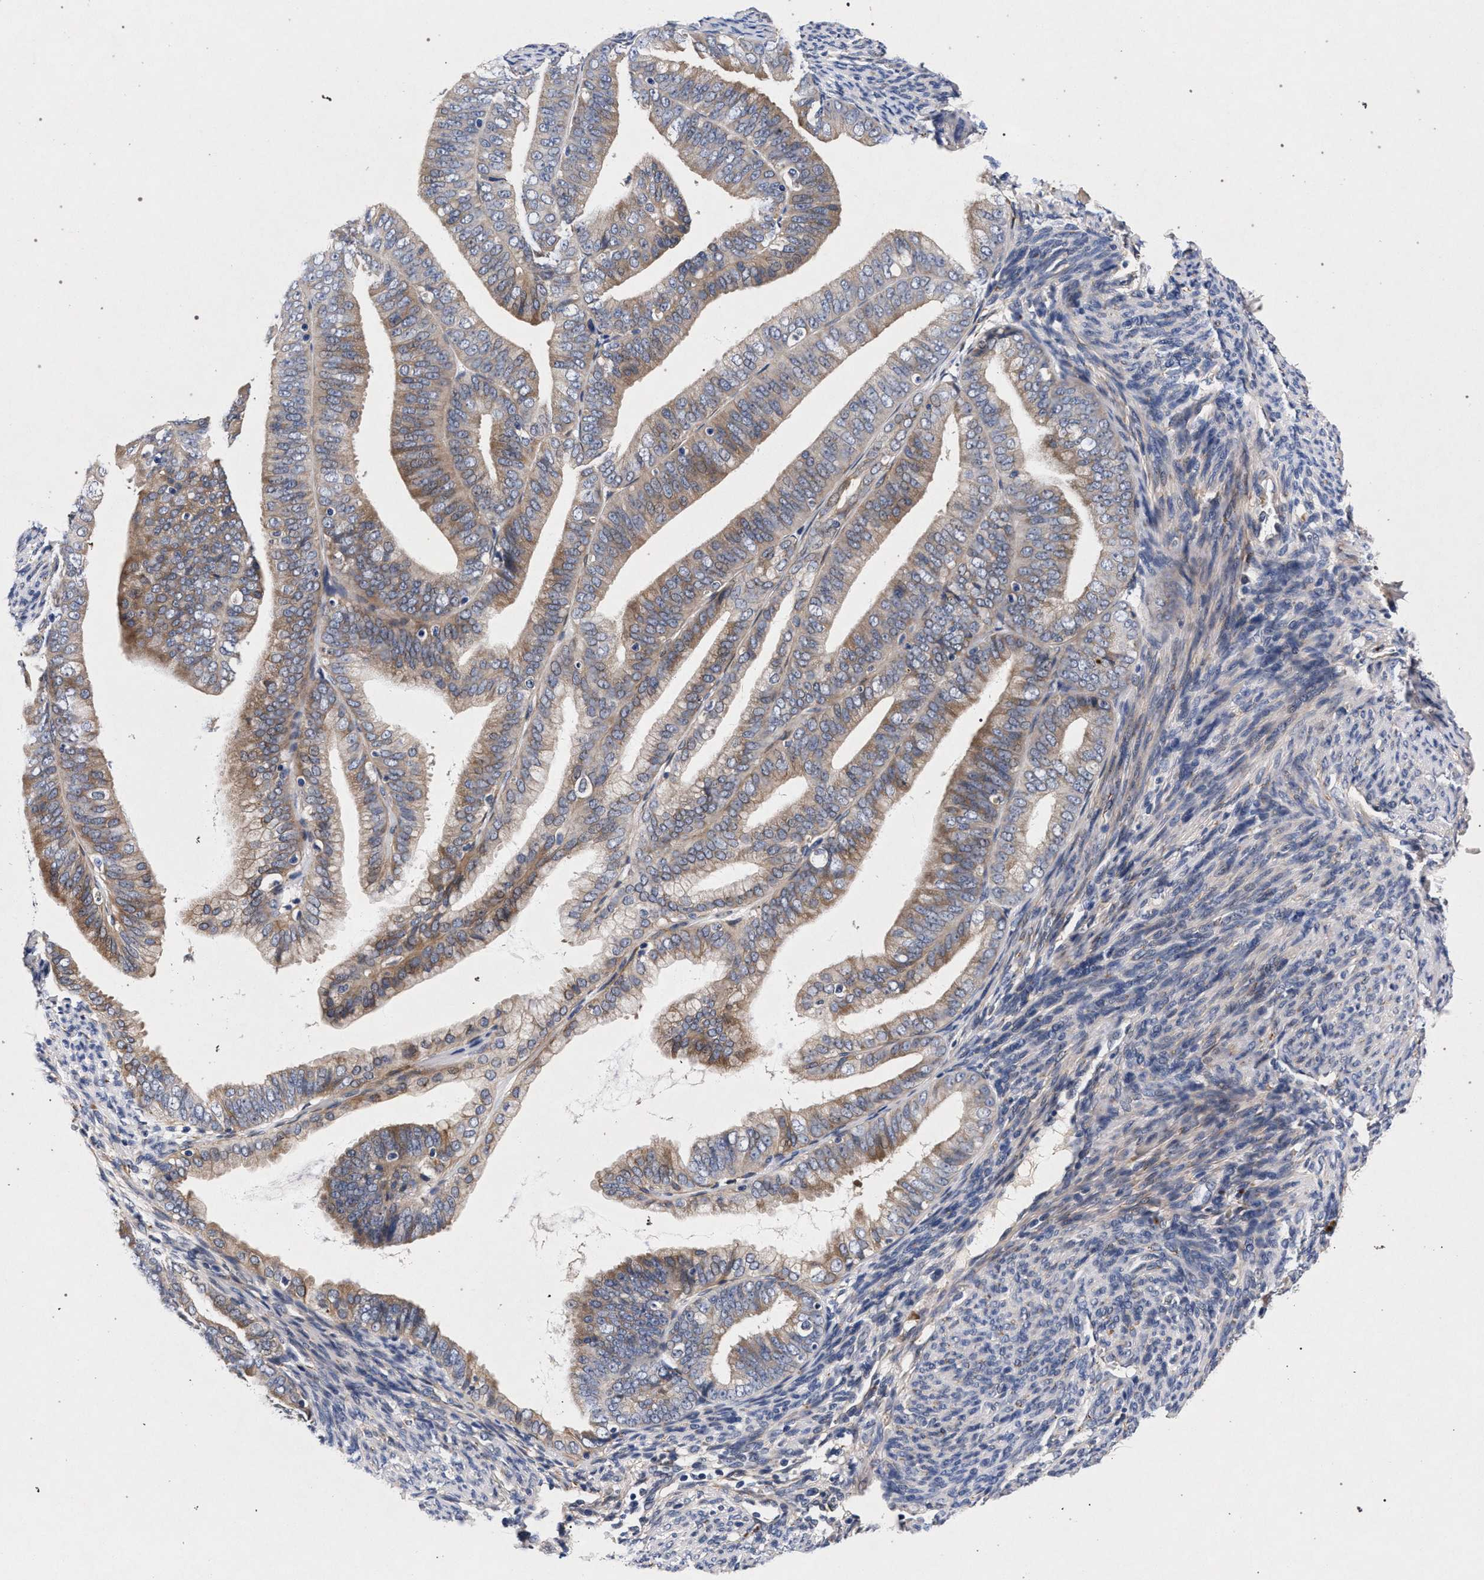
{"staining": {"intensity": "weak", "quantity": ">75%", "location": "cytoplasmic/membranous"}, "tissue": "endometrial cancer", "cell_type": "Tumor cells", "image_type": "cancer", "snomed": [{"axis": "morphology", "description": "Adenocarcinoma, NOS"}, {"axis": "topography", "description": "Endometrium"}], "caption": "Tumor cells demonstrate weak cytoplasmic/membranous staining in about >75% of cells in adenocarcinoma (endometrial).", "gene": "NEK7", "patient": {"sex": "female", "age": 63}}